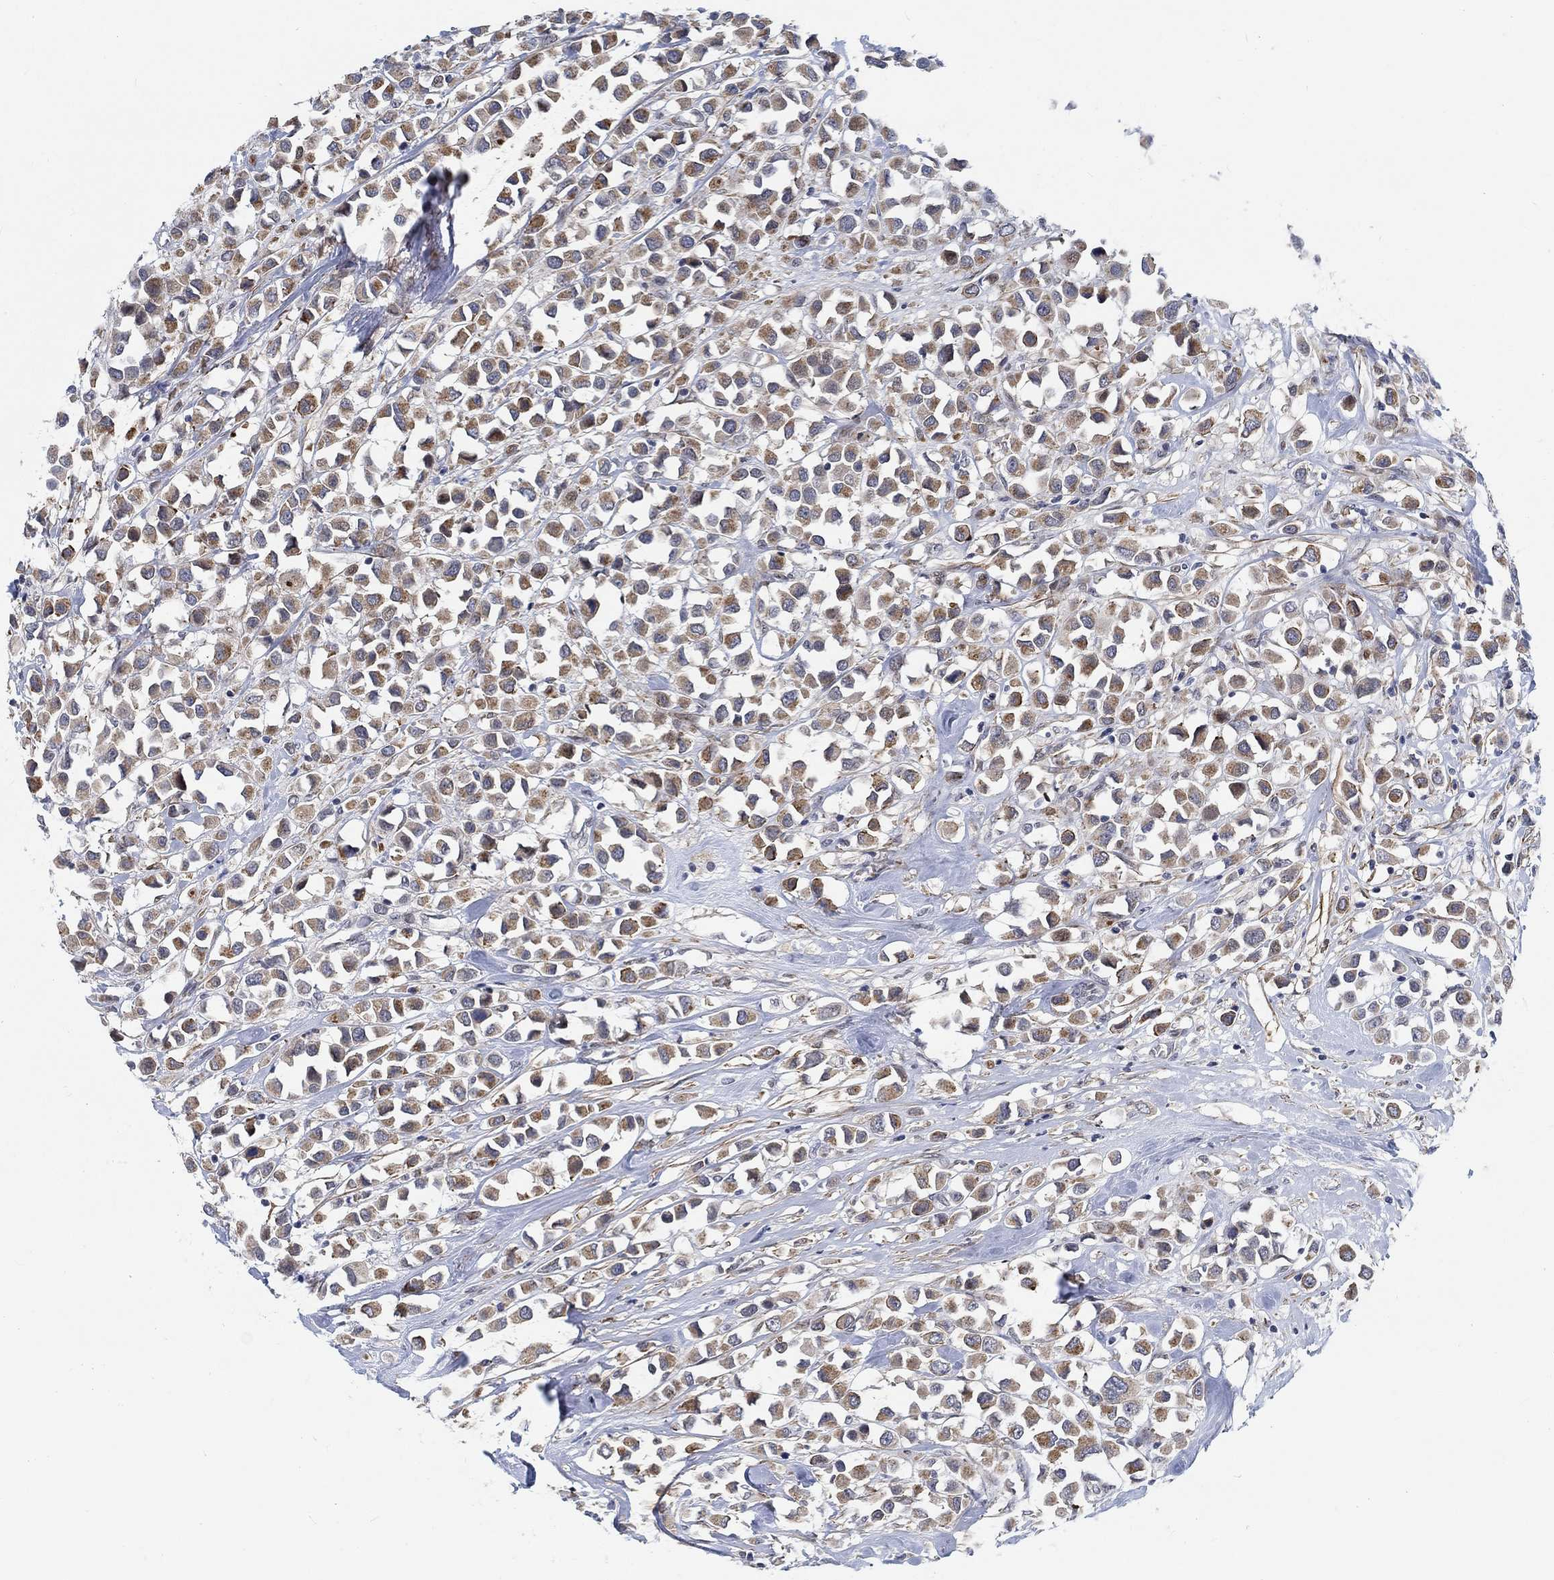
{"staining": {"intensity": "strong", "quantity": "25%-75%", "location": "cytoplasmic/membranous"}, "tissue": "breast cancer", "cell_type": "Tumor cells", "image_type": "cancer", "snomed": [{"axis": "morphology", "description": "Duct carcinoma"}, {"axis": "topography", "description": "Breast"}], "caption": "Protein expression analysis of human breast cancer reveals strong cytoplasmic/membranous staining in about 25%-75% of tumor cells.", "gene": "KCNH8", "patient": {"sex": "female", "age": 61}}